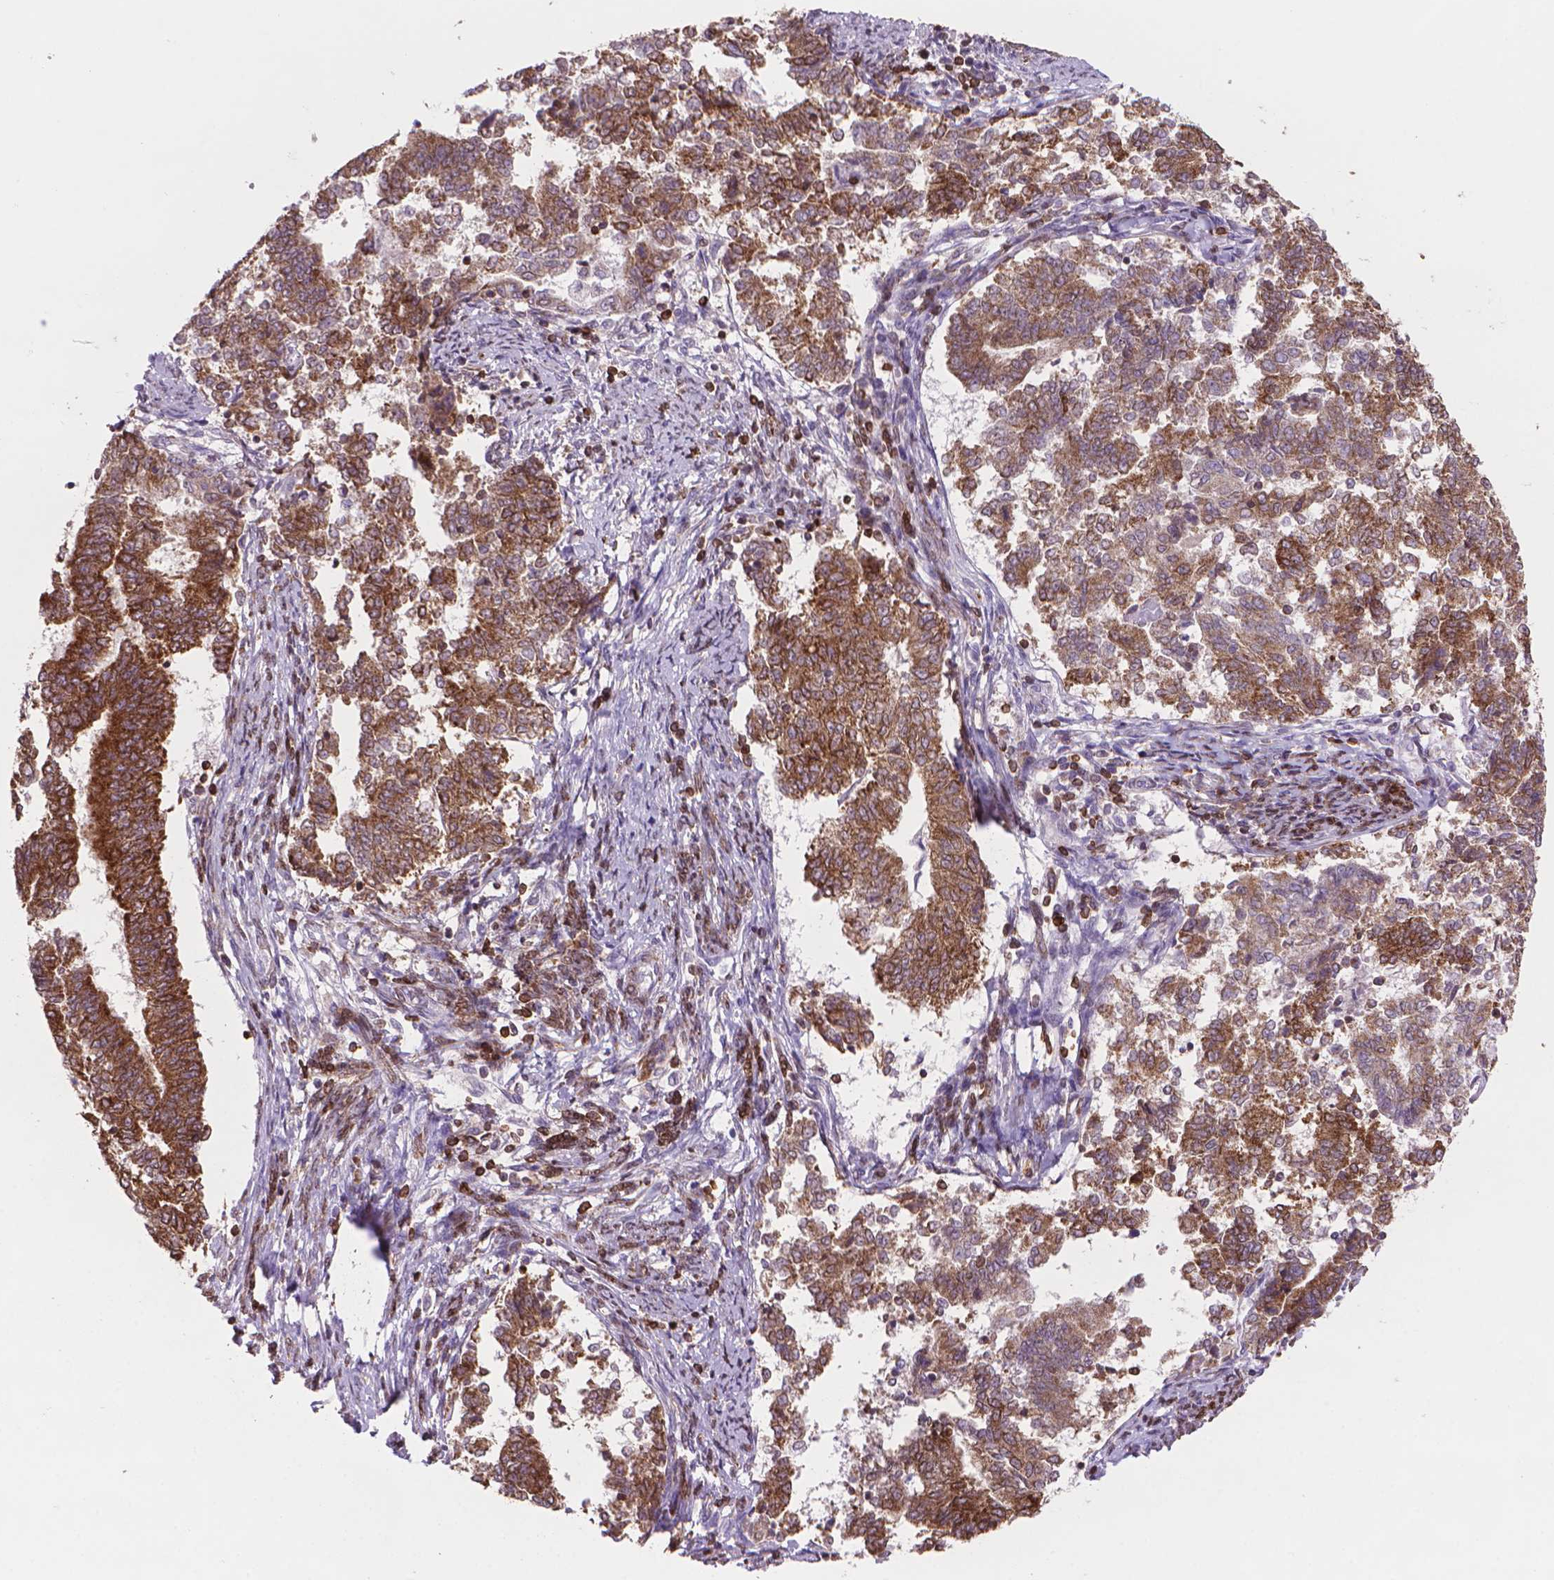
{"staining": {"intensity": "moderate", "quantity": ">75%", "location": "cytoplasmic/membranous"}, "tissue": "endometrial cancer", "cell_type": "Tumor cells", "image_type": "cancer", "snomed": [{"axis": "morphology", "description": "Adenocarcinoma, NOS"}, {"axis": "topography", "description": "Endometrium"}], "caption": "Immunohistochemistry (IHC) micrograph of neoplastic tissue: adenocarcinoma (endometrial) stained using IHC reveals medium levels of moderate protein expression localized specifically in the cytoplasmic/membranous of tumor cells, appearing as a cytoplasmic/membranous brown color.", "gene": "BCL2", "patient": {"sex": "female", "age": 65}}